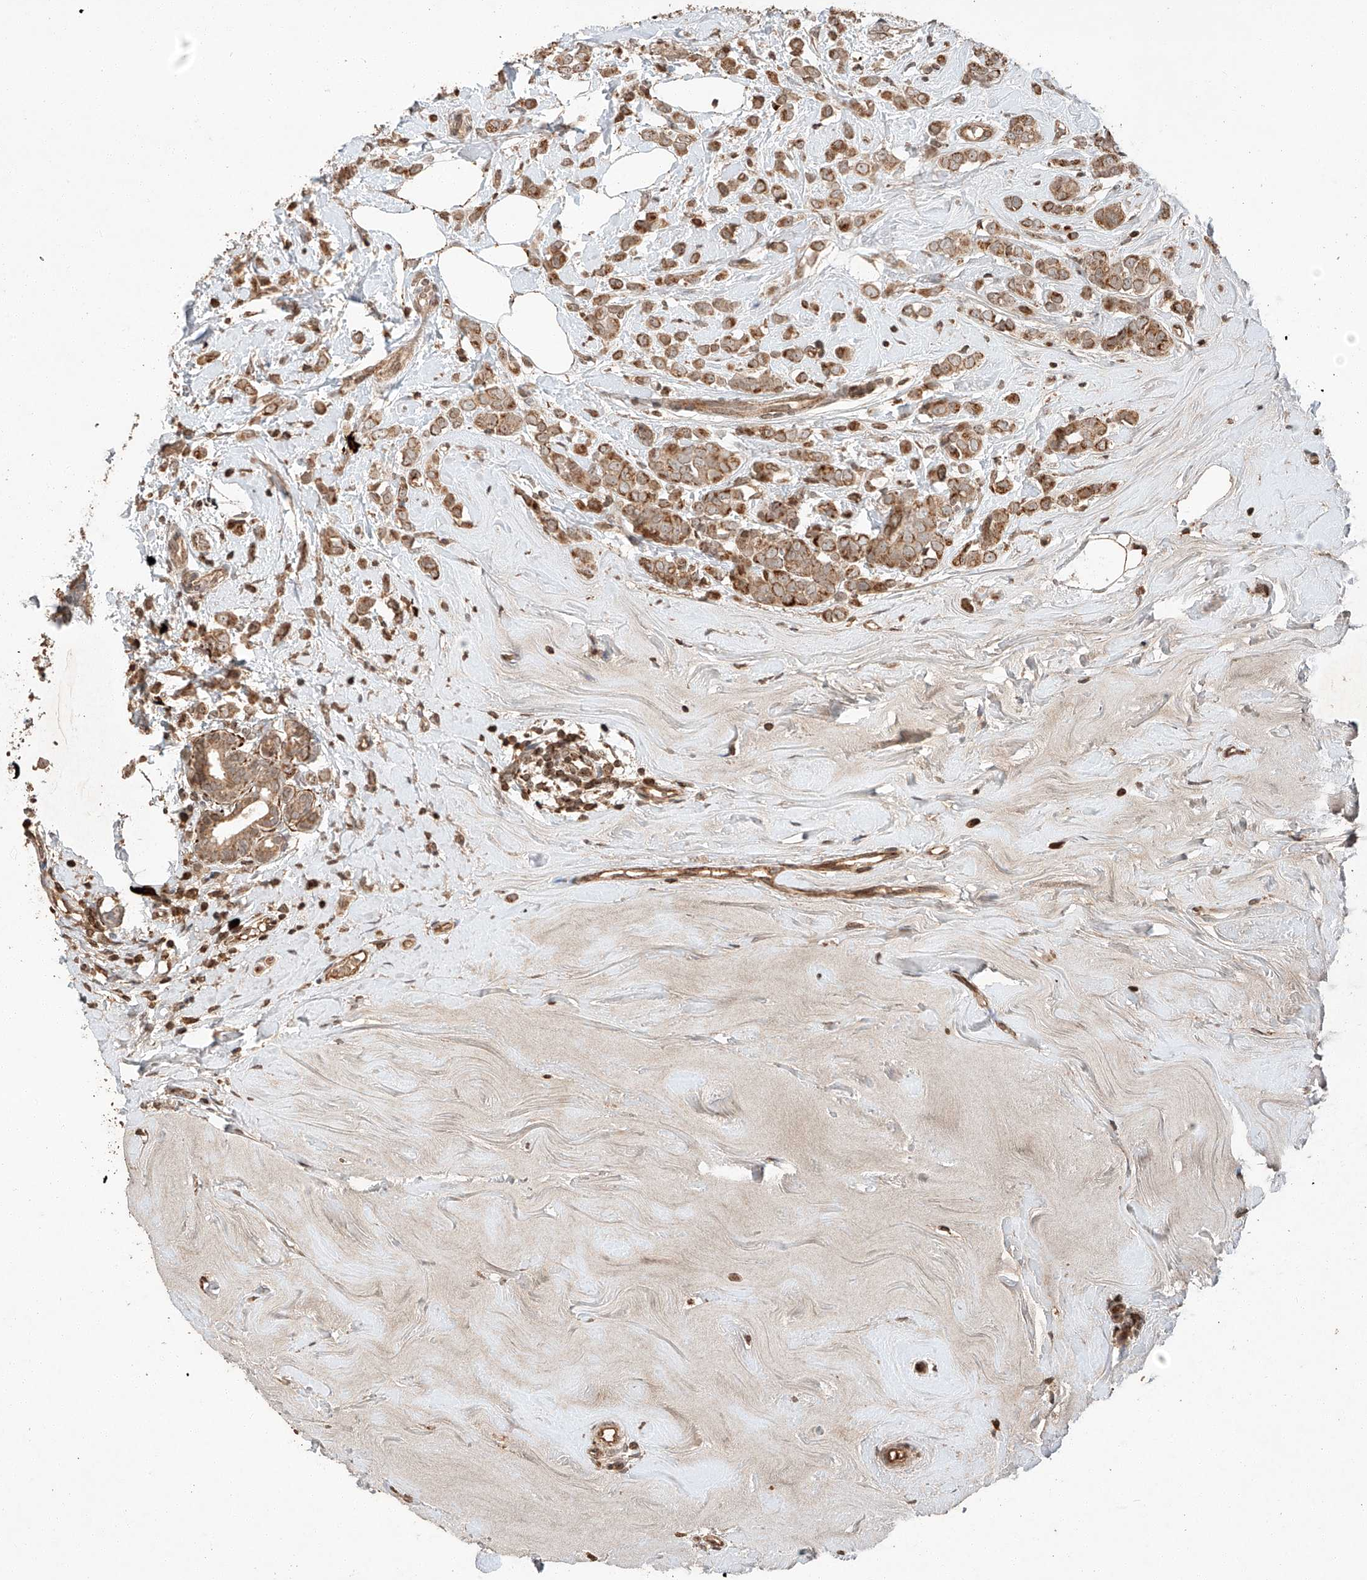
{"staining": {"intensity": "moderate", "quantity": ">75%", "location": "cytoplasmic/membranous"}, "tissue": "breast cancer", "cell_type": "Tumor cells", "image_type": "cancer", "snomed": [{"axis": "morphology", "description": "Lobular carcinoma"}, {"axis": "topography", "description": "Breast"}], "caption": "Protein analysis of breast cancer (lobular carcinoma) tissue reveals moderate cytoplasmic/membranous expression in approximately >75% of tumor cells. (DAB (3,3'-diaminobenzidine) IHC, brown staining for protein, blue staining for nuclei).", "gene": "ARHGAP33", "patient": {"sex": "female", "age": 47}}